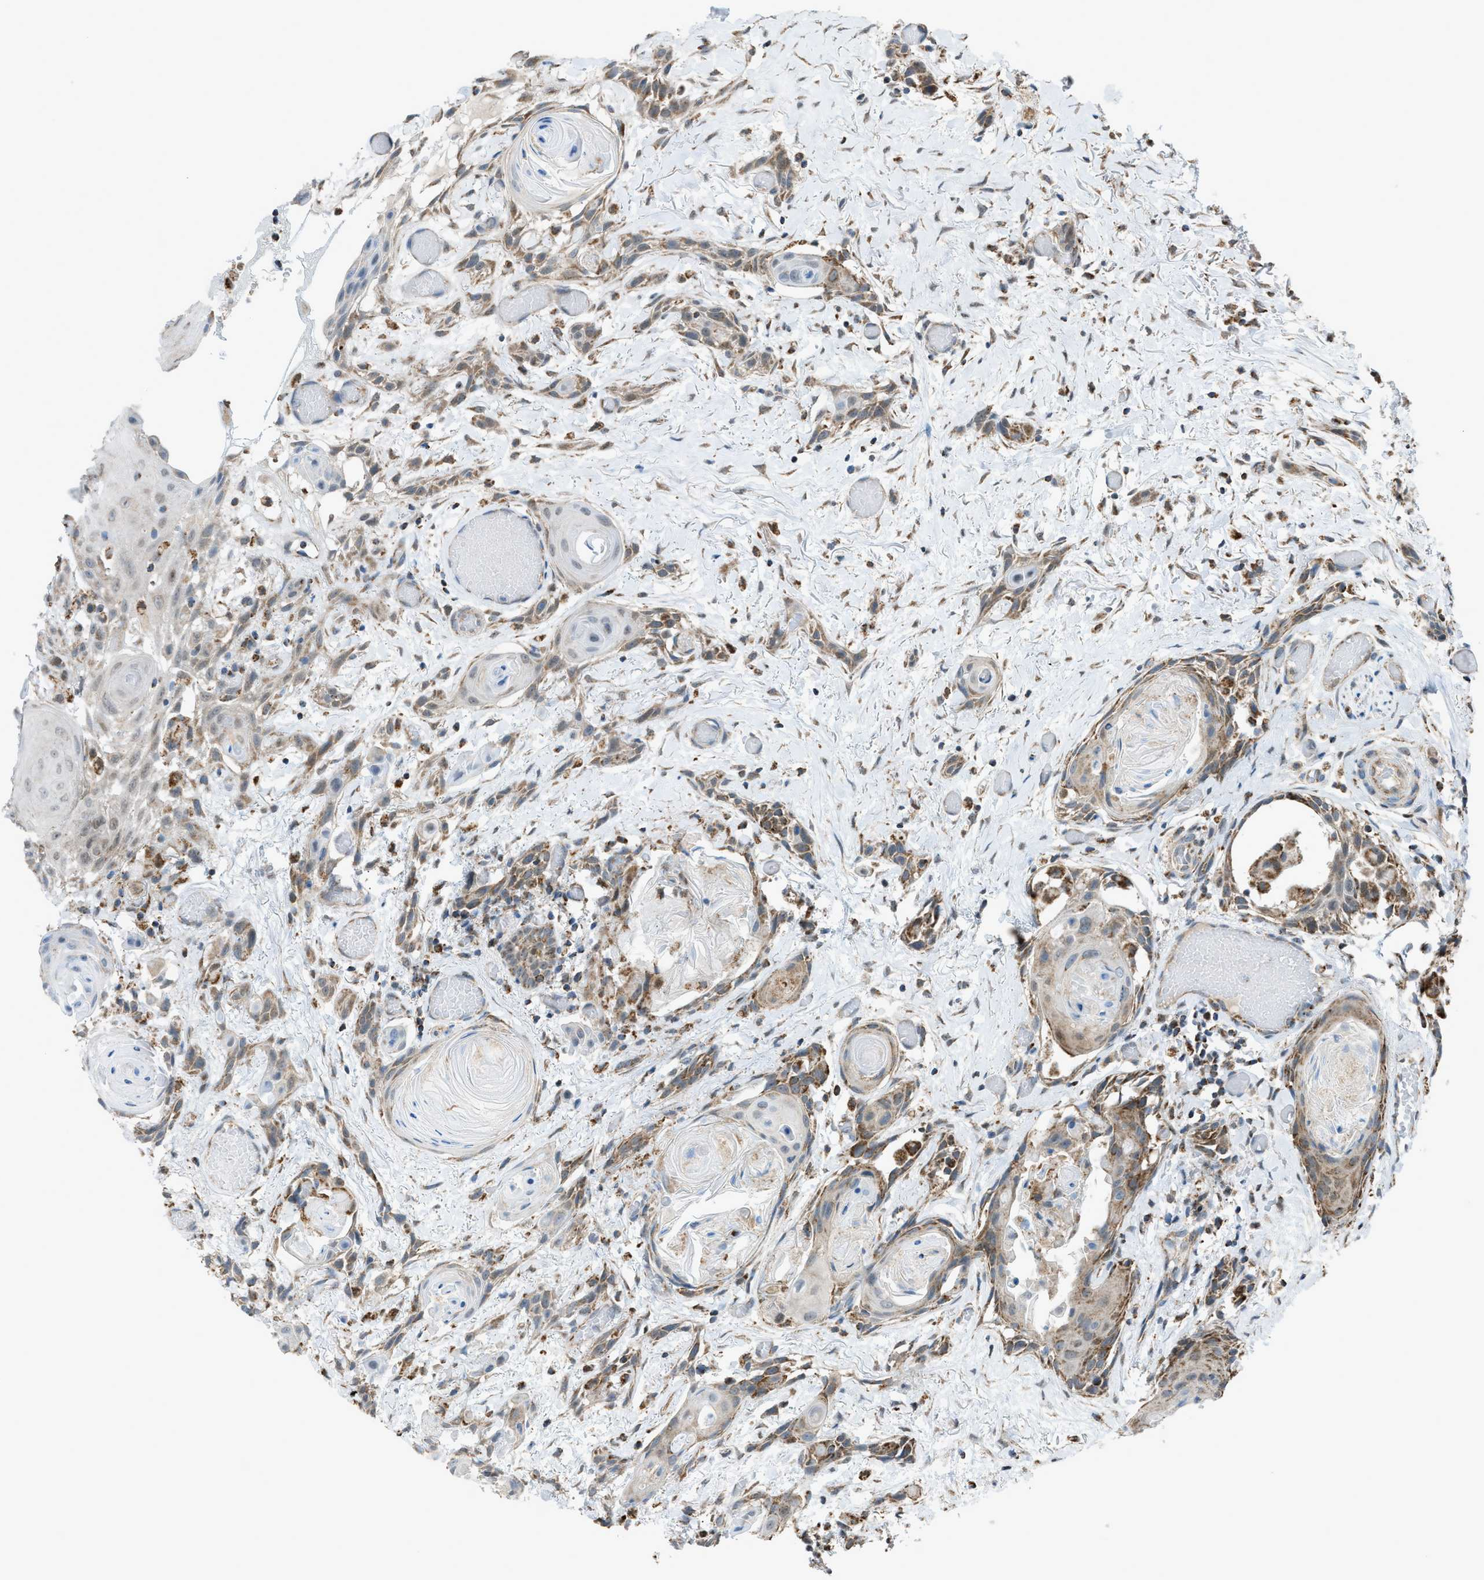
{"staining": {"intensity": "weak", "quantity": "25%-75%", "location": "cytoplasmic/membranous"}, "tissue": "oral mucosa", "cell_type": "Squamous epithelial cells", "image_type": "normal", "snomed": [{"axis": "morphology", "description": "Normal tissue, NOS"}, {"axis": "morphology", "description": "Squamous cell carcinoma, NOS"}, {"axis": "topography", "description": "Oral tissue"}, {"axis": "topography", "description": "Salivary gland"}, {"axis": "topography", "description": "Head-Neck"}], "caption": "High-power microscopy captured an IHC histopathology image of normal oral mucosa, revealing weak cytoplasmic/membranous staining in approximately 25%-75% of squamous epithelial cells.", "gene": "SRM", "patient": {"sex": "female", "age": 62}}